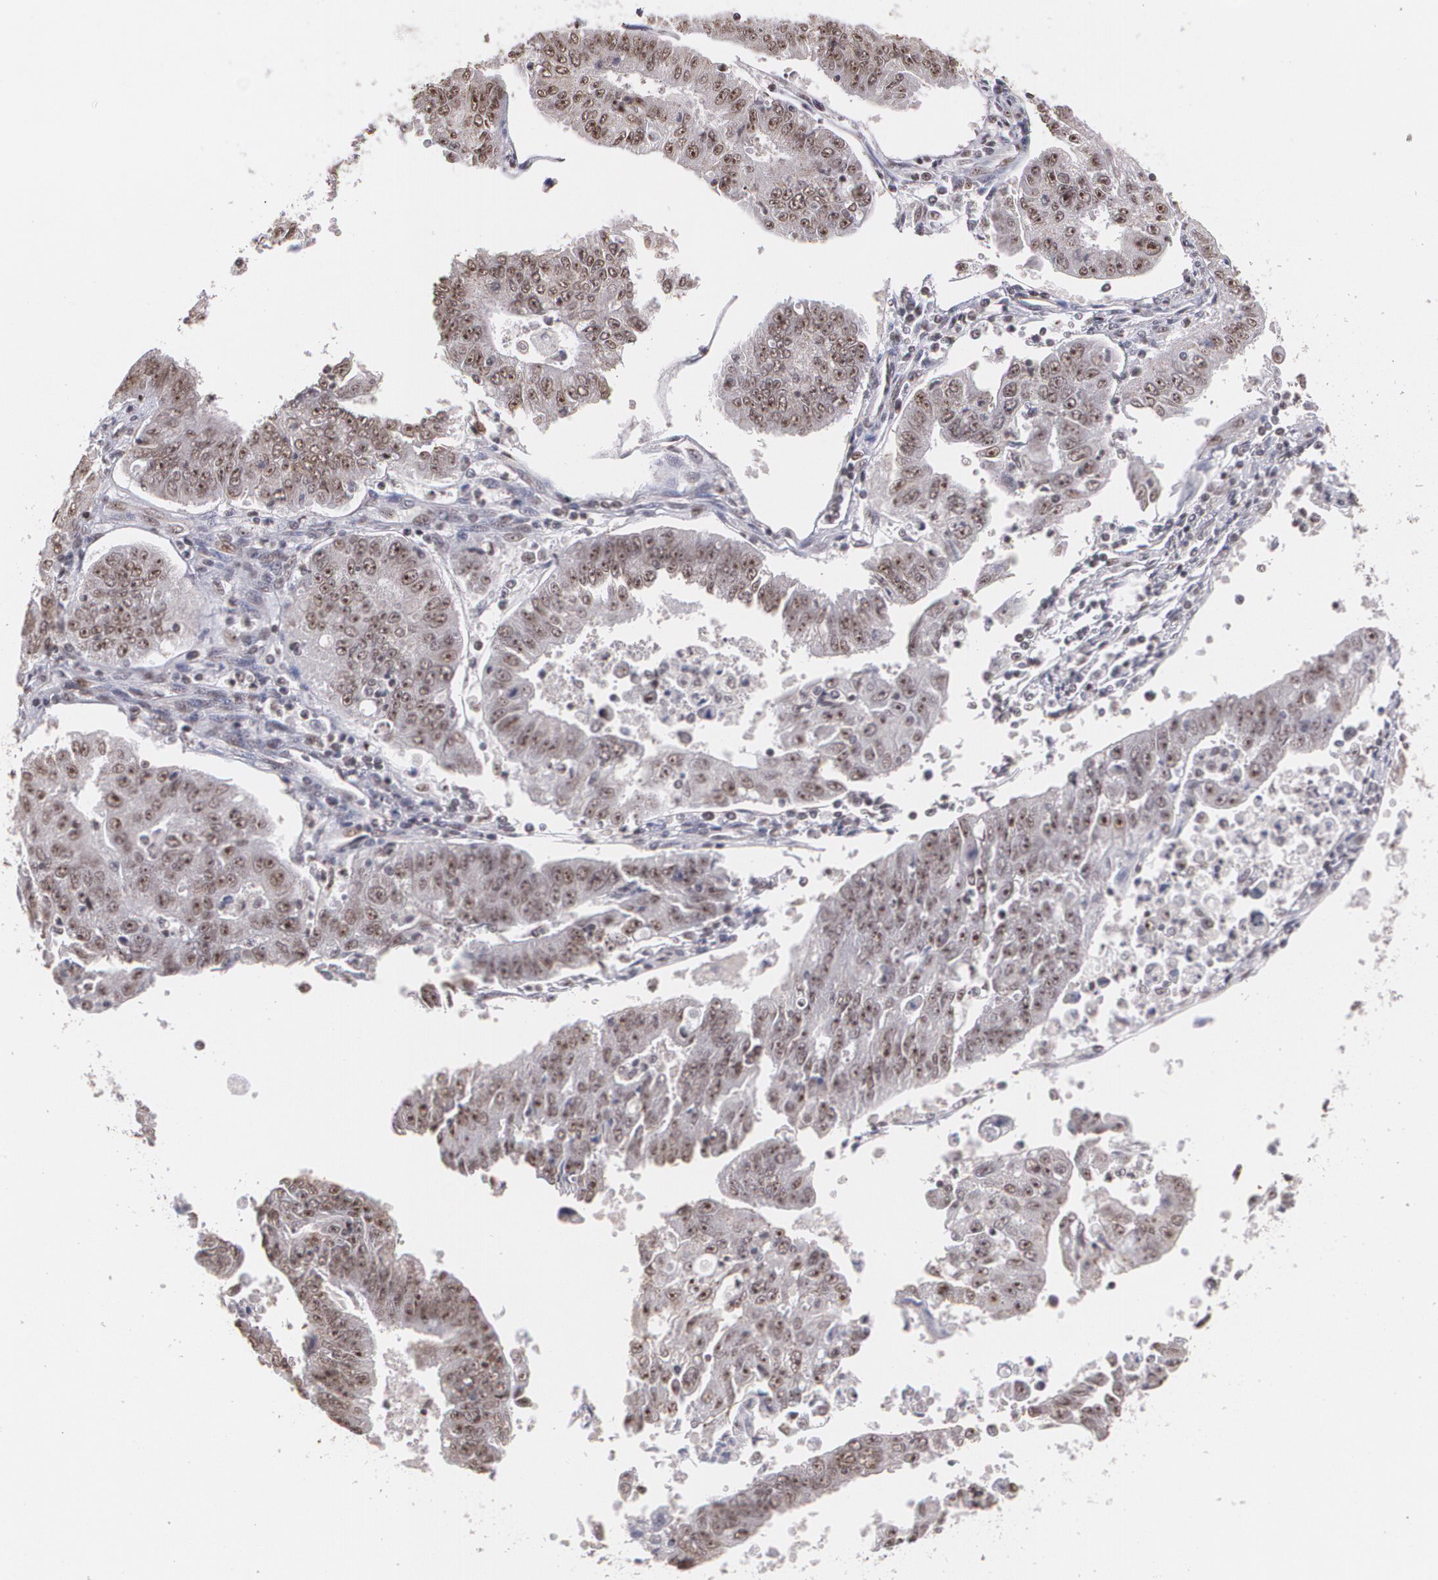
{"staining": {"intensity": "moderate", "quantity": ">75%", "location": "cytoplasmic/membranous,nuclear"}, "tissue": "endometrial cancer", "cell_type": "Tumor cells", "image_type": "cancer", "snomed": [{"axis": "morphology", "description": "Adenocarcinoma, NOS"}, {"axis": "topography", "description": "Endometrium"}], "caption": "A photomicrograph of human endometrial cancer stained for a protein reveals moderate cytoplasmic/membranous and nuclear brown staining in tumor cells. Nuclei are stained in blue.", "gene": "C6orf15", "patient": {"sex": "female", "age": 42}}